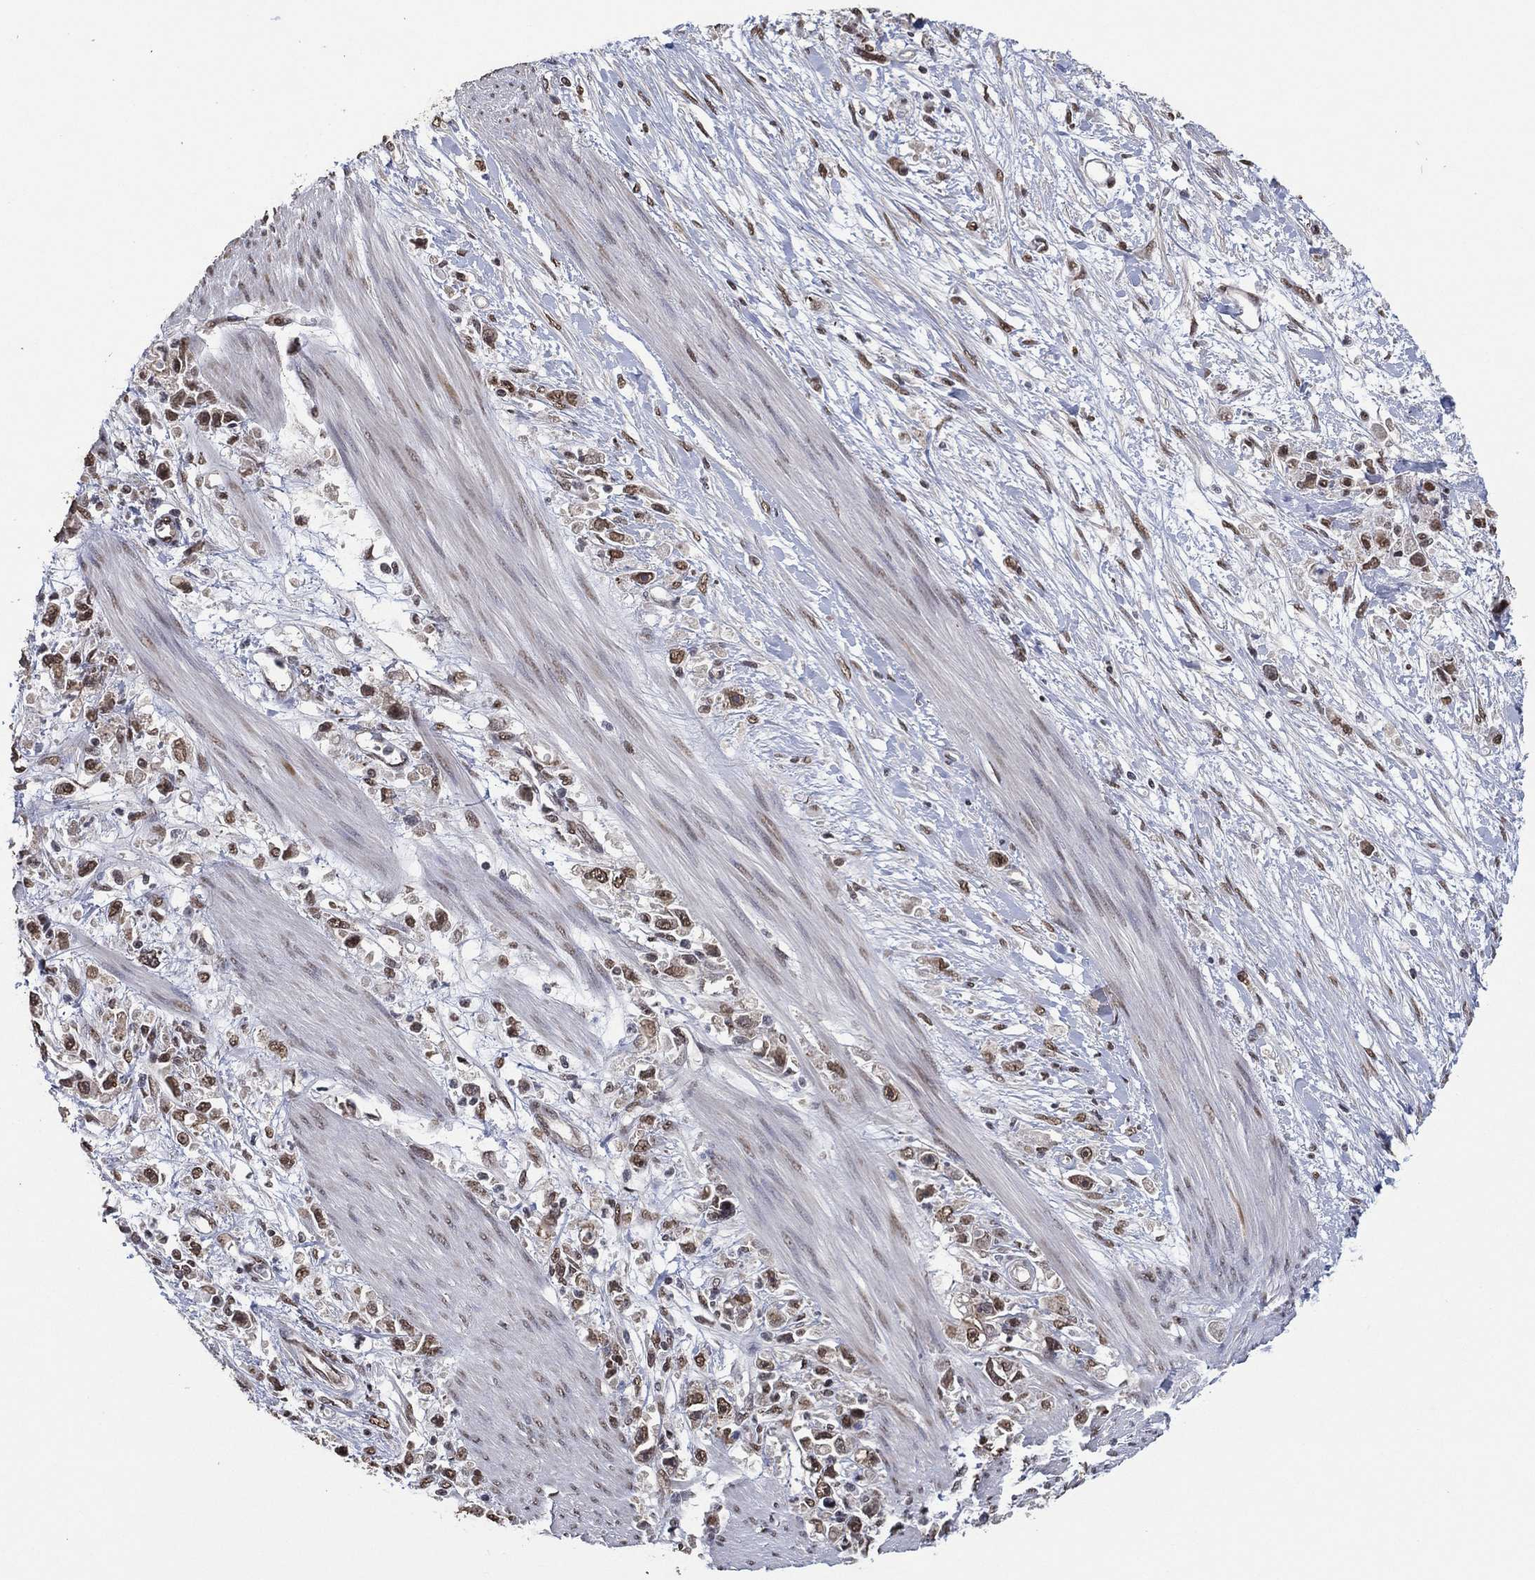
{"staining": {"intensity": "moderate", "quantity": "25%-75%", "location": "nuclear"}, "tissue": "stomach cancer", "cell_type": "Tumor cells", "image_type": "cancer", "snomed": [{"axis": "morphology", "description": "Adenocarcinoma, NOS"}, {"axis": "topography", "description": "Stomach"}], "caption": "Moderate nuclear positivity for a protein is seen in approximately 25%-75% of tumor cells of stomach cancer using immunohistochemistry.", "gene": "EHMT1", "patient": {"sex": "female", "age": 59}}